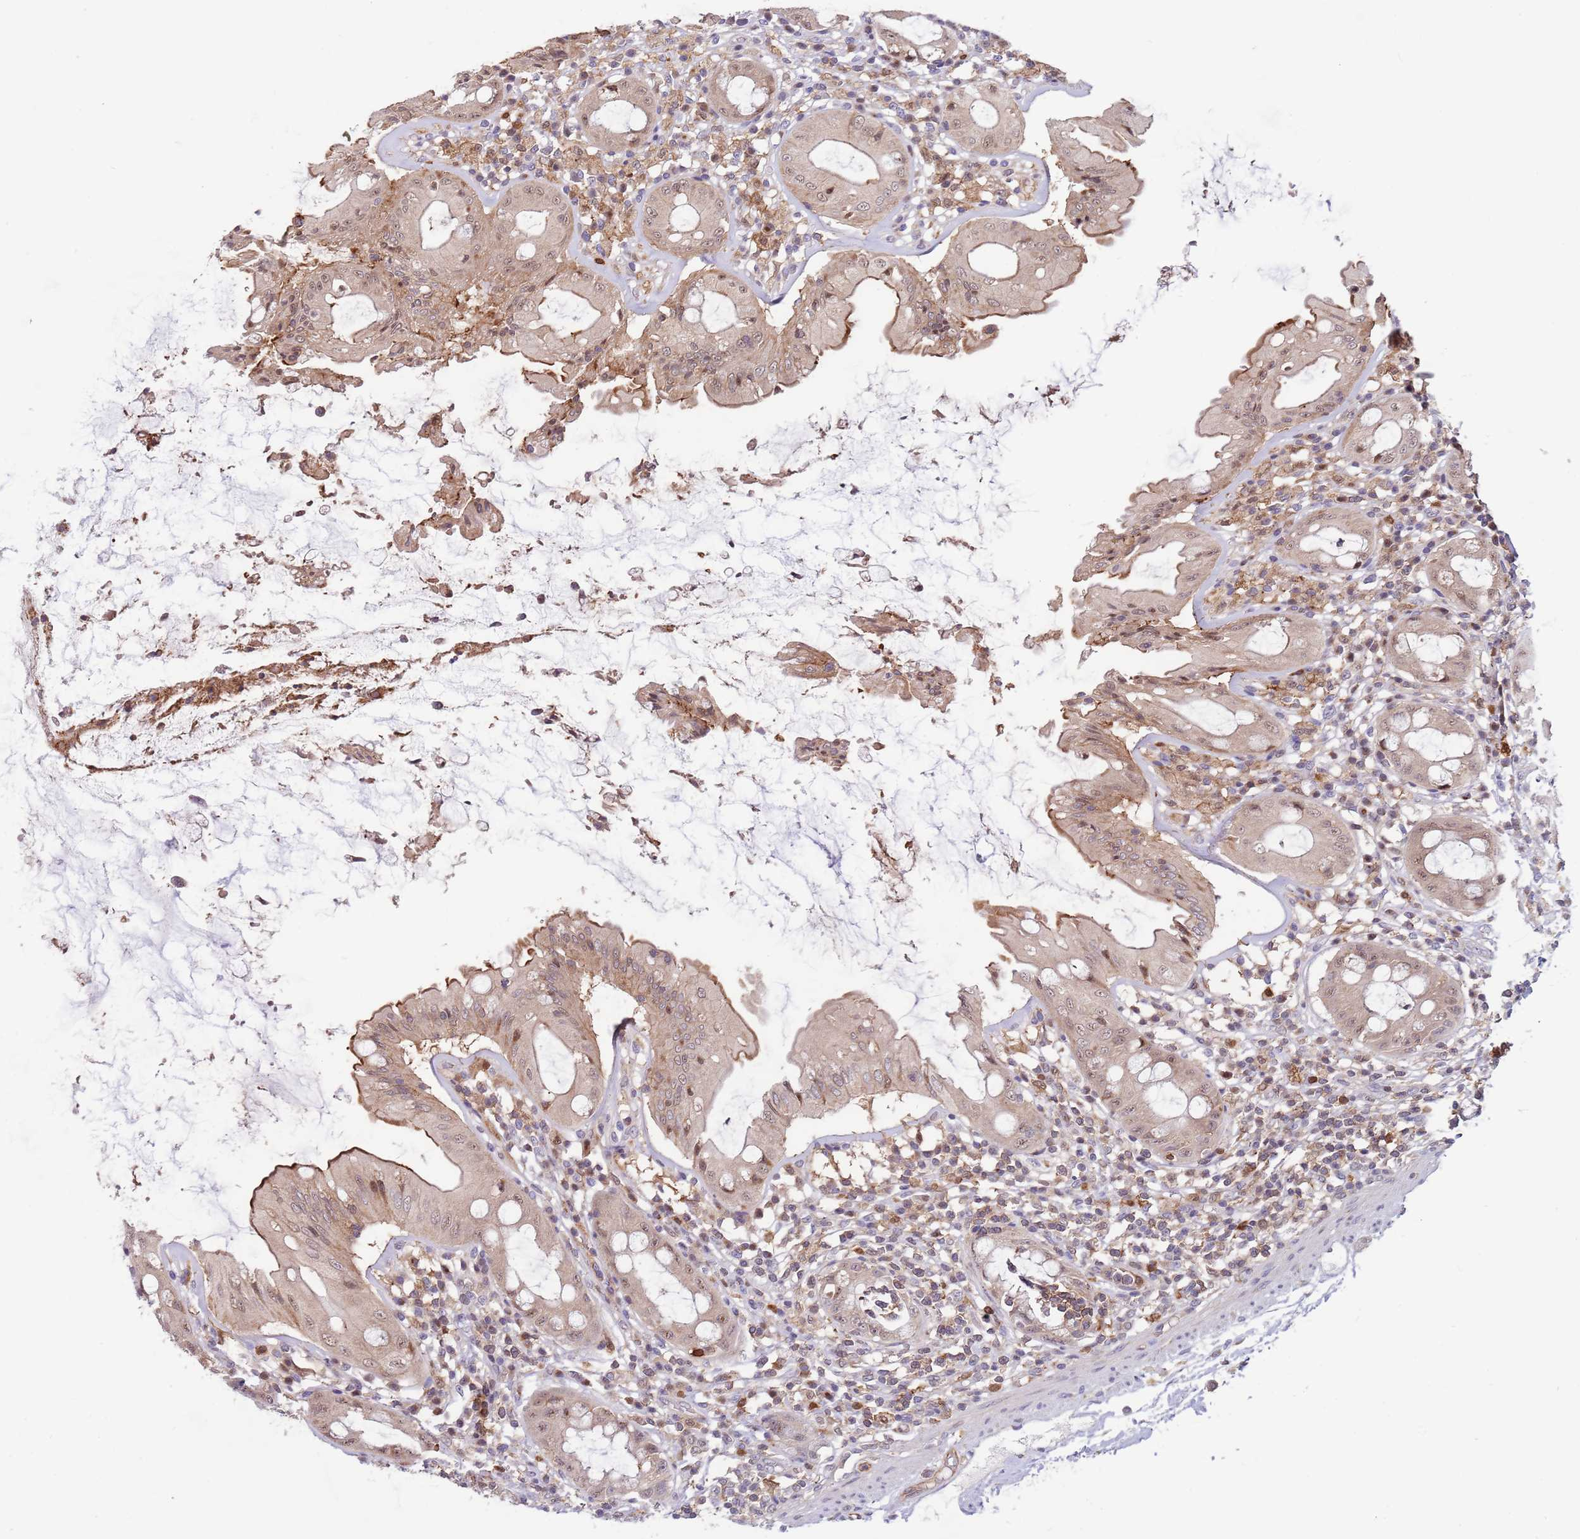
{"staining": {"intensity": "moderate", "quantity": ">75%", "location": "cytoplasmic/membranous,nuclear"}, "tissue": "rectum", "cell_type": "Glandular cells", "image_type": "normal", "snomed": [{"axis": "morphology", "description": "Normal tissue, NOS"}, {"axis": "topography", "description": "Rectum"}], "caption": "Moderate cytoplasmic/membranous,nuclear positivity is identified in approximately >75% of glandular cells in normal rectum.", "gene": "CCNJL", "patient": {"sex": "female", "age": 57}}